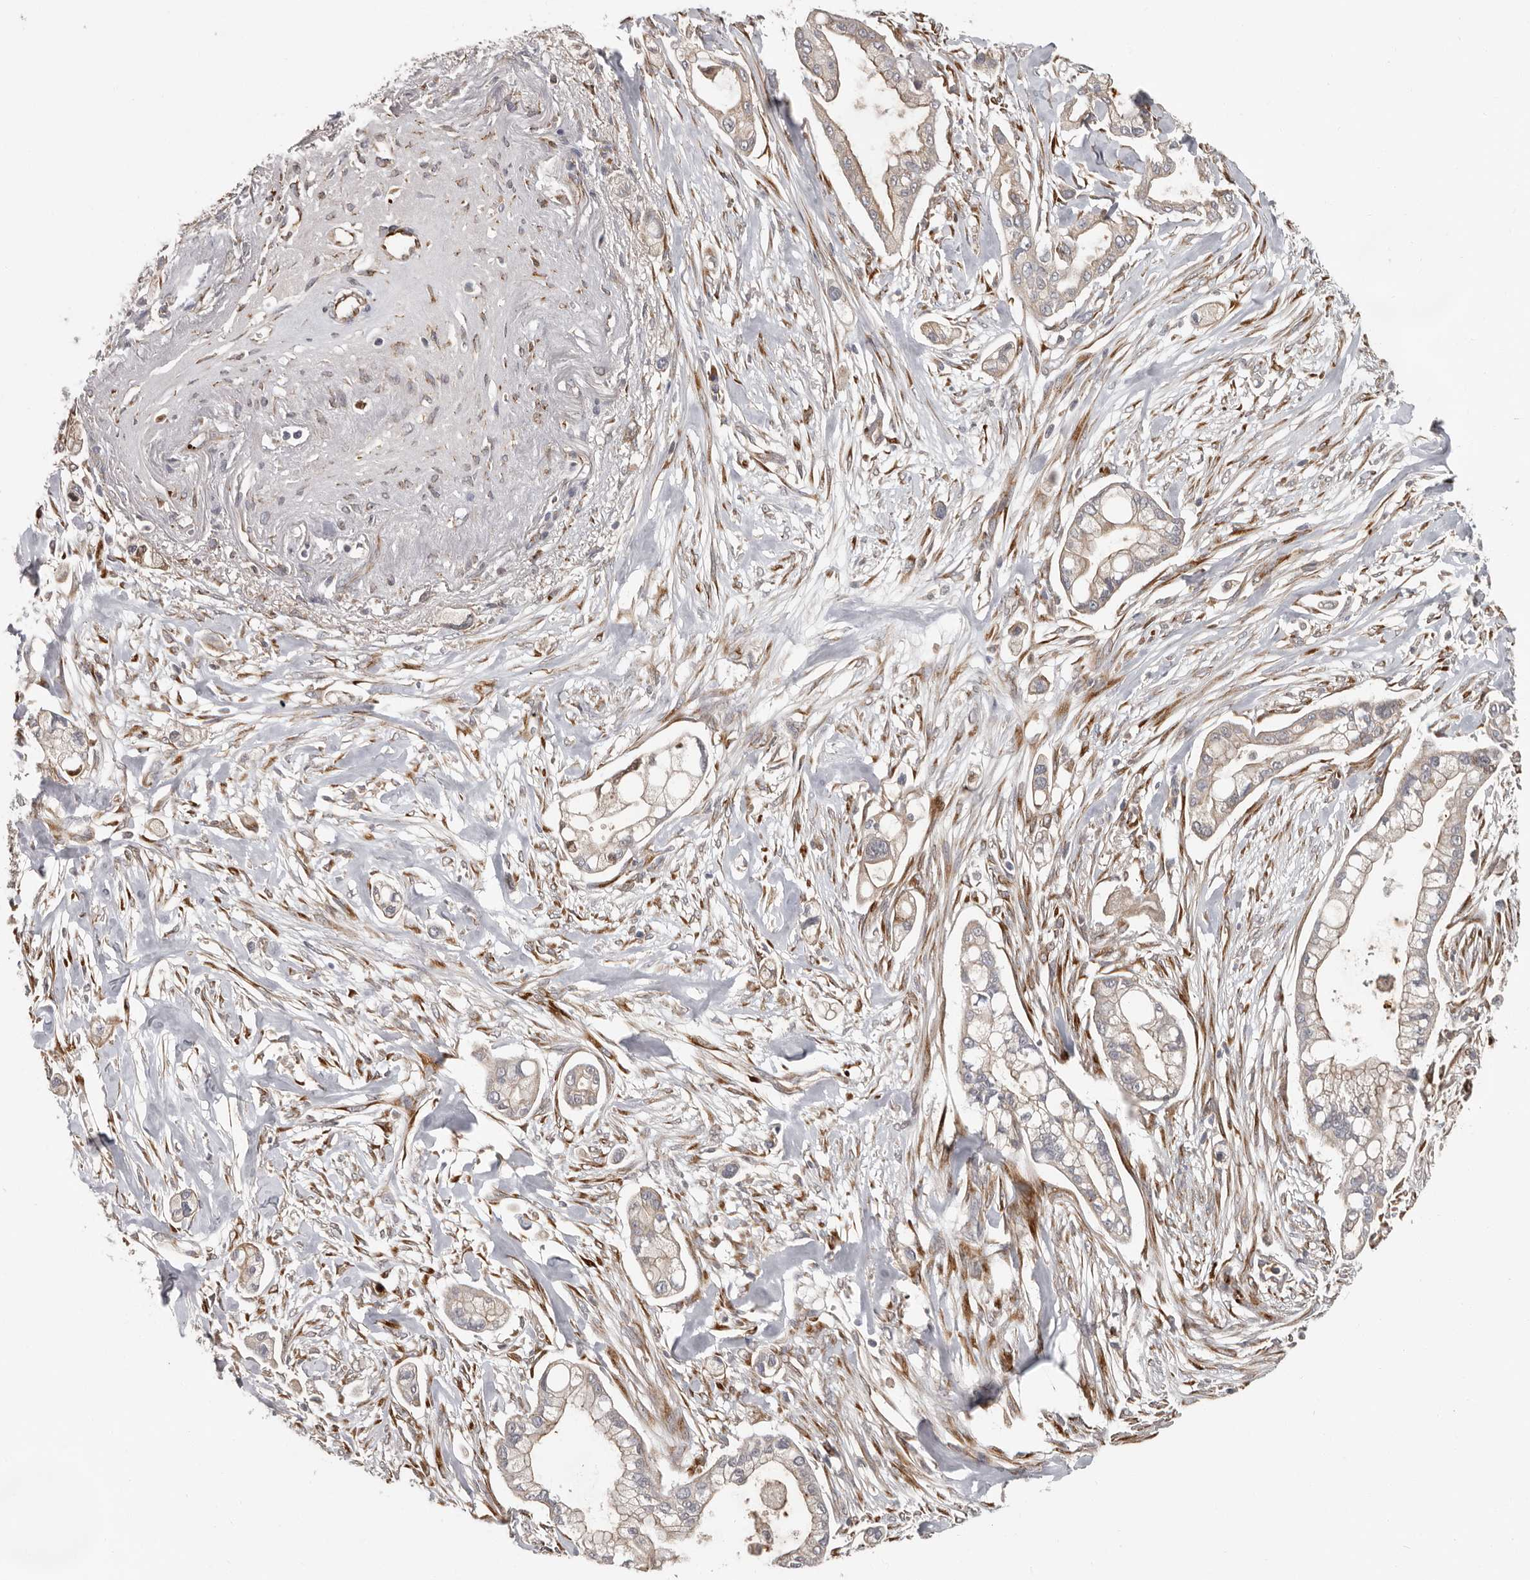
{"staining": {"intensity": "weak", "quantity": "25%-75%", "location": "cytoplasmic/membranous"}, "tissue": "pancreatic cancer", "cell_type": "Tumor cells", "image_type": "cancer", "snomed": [{"axis": "morphology", "description": "Adenocarcinoma, NOS"}, {"axis": "topography", "description": "Pancreas"}], "caption": "Immunohistochemical staining of pancreatic cancer exhibits low levels of weak cytoplasmic/membranous expression in approximately 25%-75% of tumor cells.", "gene": "MTF1", "patient": {"sex": "male", "age": 68}}